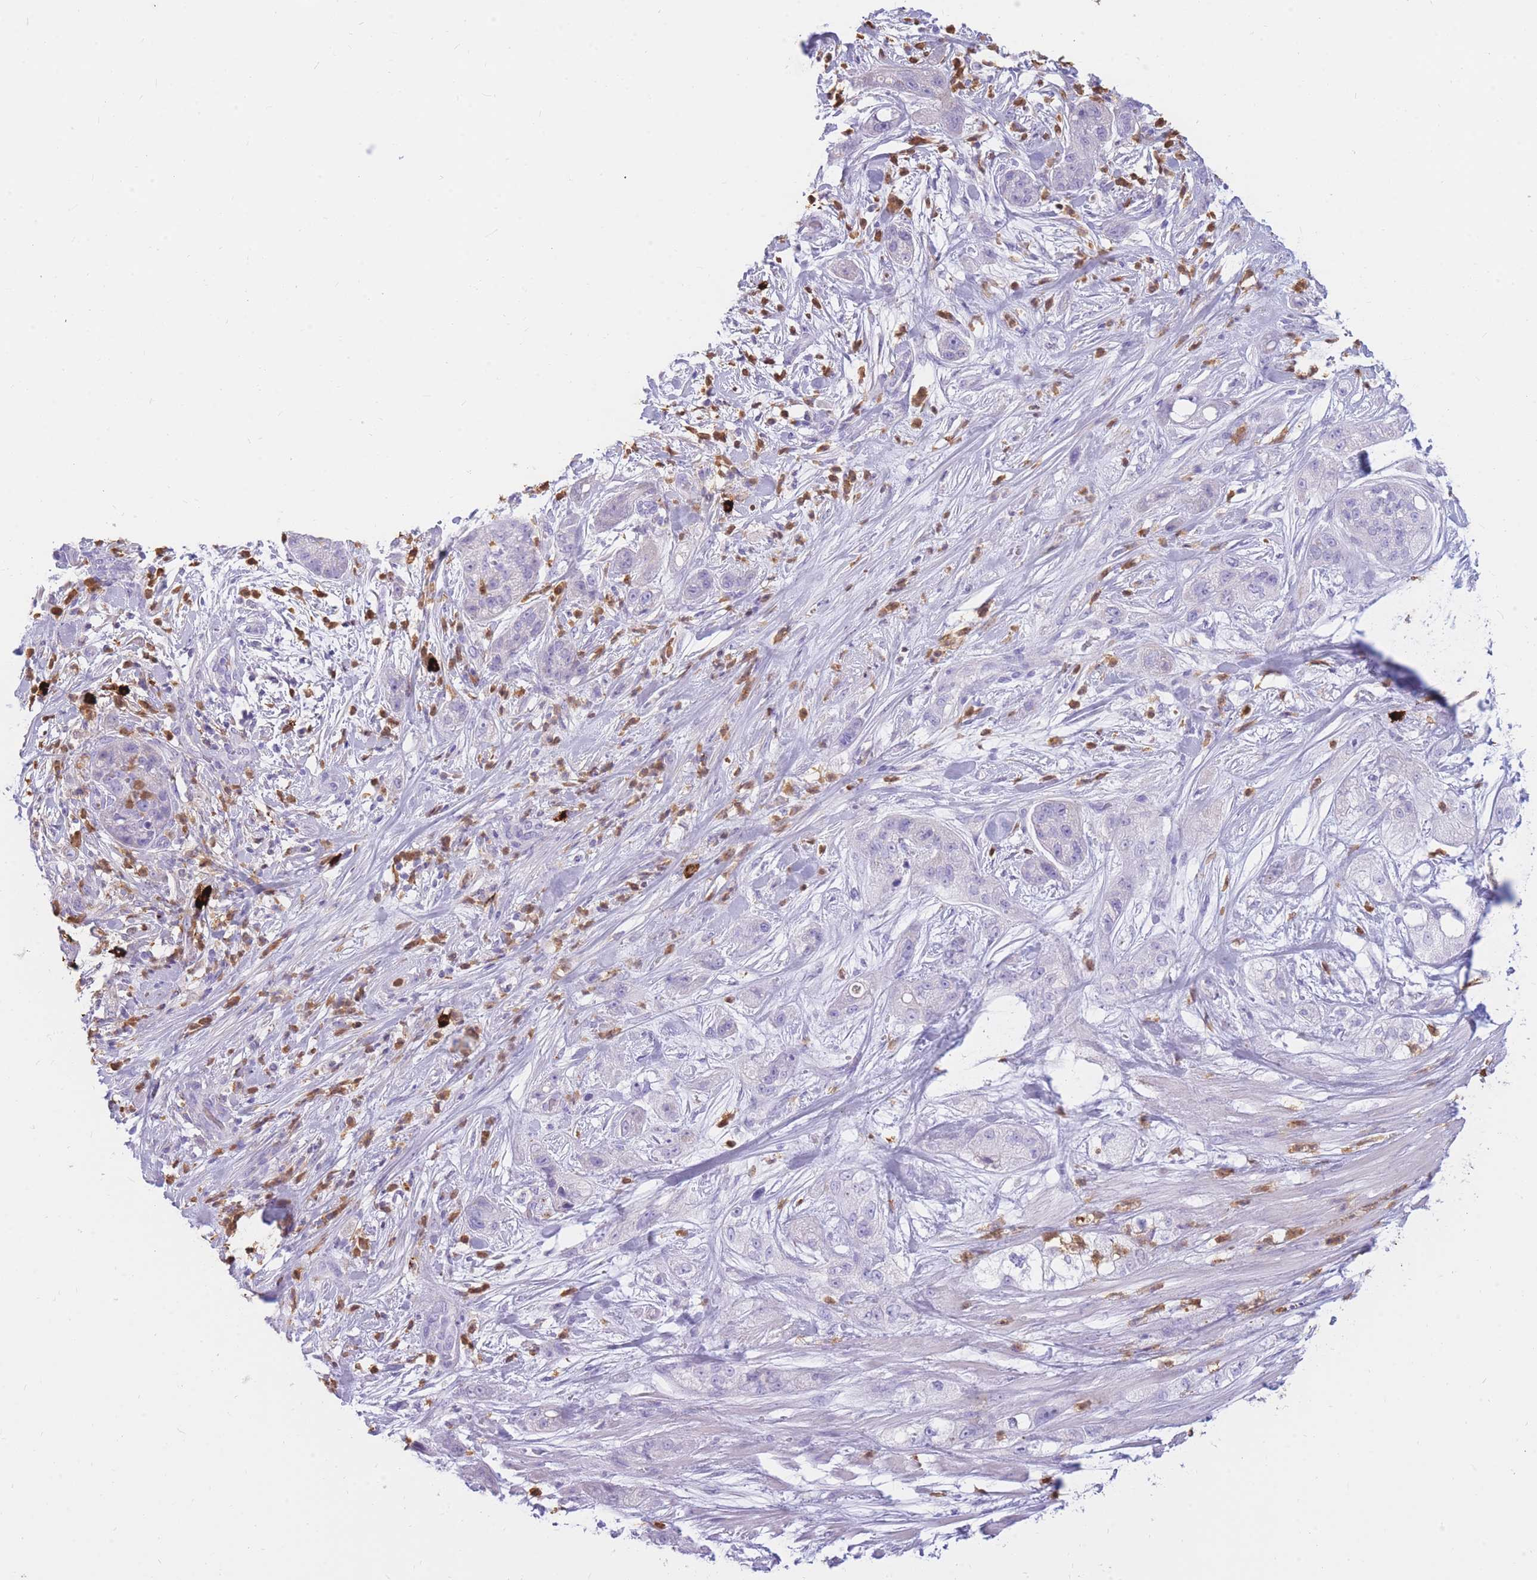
{"staining": {"intensity": "negative", "quantity": "none", "location": "none"}, "tissue": "pancreatic cancer", "cell_type": "Tumor cells", "image_type": "cancer", "snomed": [{"axis": "morphology", "description": "Adenocarcinoma, NOS"}, {"axis": "topography", "description": "Pancreas"}], "caption": "Immunohistochemistry of human adenocarcinoma (pancreatic) reveals no staining in tumor cells. Nuclei are stained in blue.", "gene": "TPSAB1", "patient": {"sex": "female", "age": 78}}